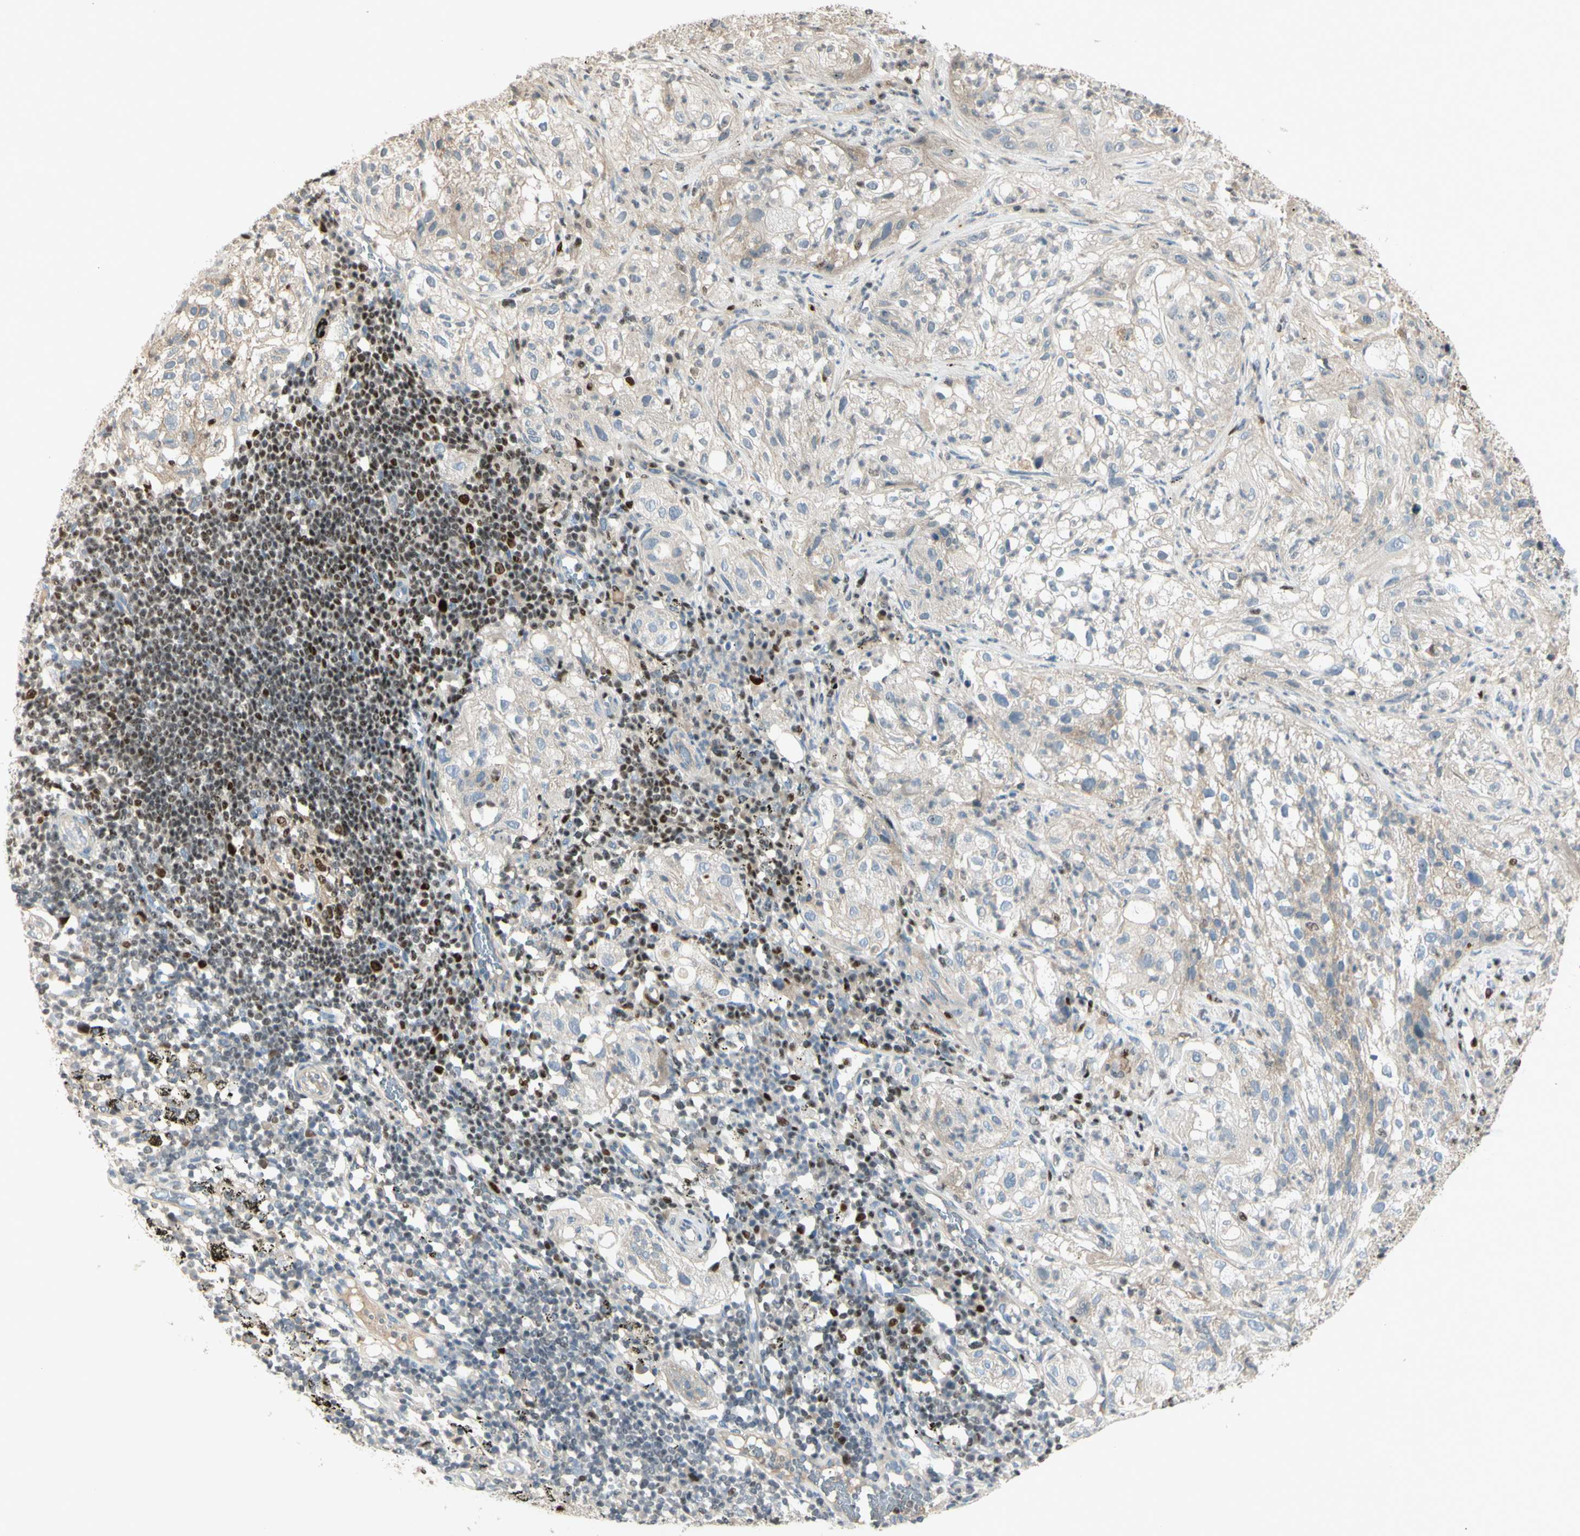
{"staining": {"intensity": "weak", "quantity": ">75%", "location": "cytoplasmic/membranous"}, "tissue": "lung cancer", "cell_type": "Tumor cells", "image_type": "cancer", "snomed": [{"axis": "morphology", "description": "Inflammation, NOS"}, {"axis": "morphology", "description": "Squamous cell carcinoma, NOS"}, {"axis": "topography", "description": "Lymph node"}, {"axis": "topography", "description": "Soft tissue"}, {"axis": "topography", "description": "Lung"}], "caption": "An image of human lung squamous cell carcinoma stained for a protein displays weak cytoplasmic/membranous brown staining in tumor cells.", "gene": "NFYA", "patient": {"sex": "male", "age": 66}}